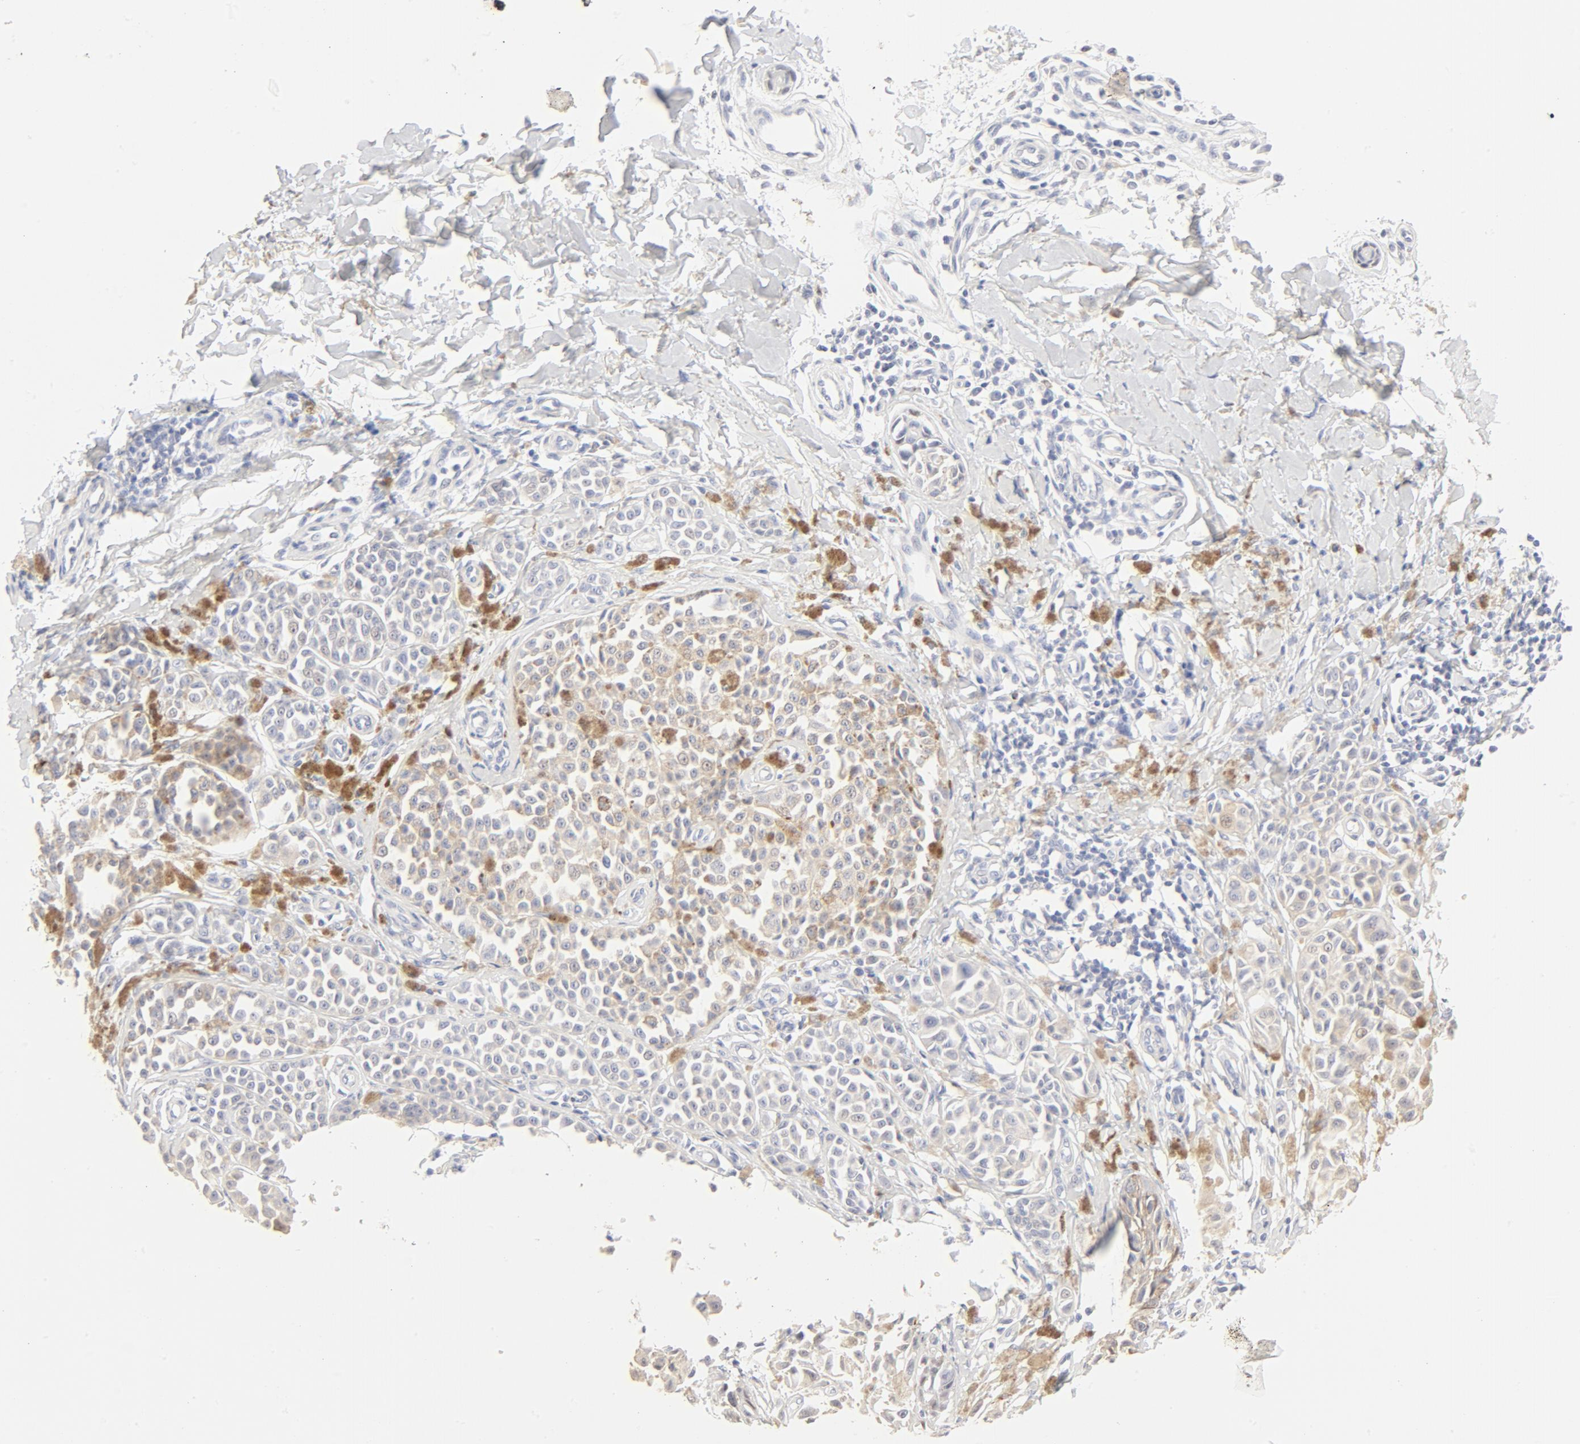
{"staining": {"intensity": "weak", "quantity": "25%-75%", "location": "cytoplasmic/membranous"}, "tissue": "melanoma", "cell_type": "Tumor cells", "image_type": "cancer", "snomed": [{"axis": "morphology", "description": "Malignant melanoma, NOS"}, {"axis": "topography", "description": "Skin"}], "caption": "High-power microscopy captured an IHC photomicrograph of malignant melanoma, revealing weak cytoplasmic/membranous positivity in approximately 25%-75% of tumor cells. (IHC, brightfield microscopy, high magnification).", "gene": "FCGBP", "patient": {"sex": "female", "age": 38}}